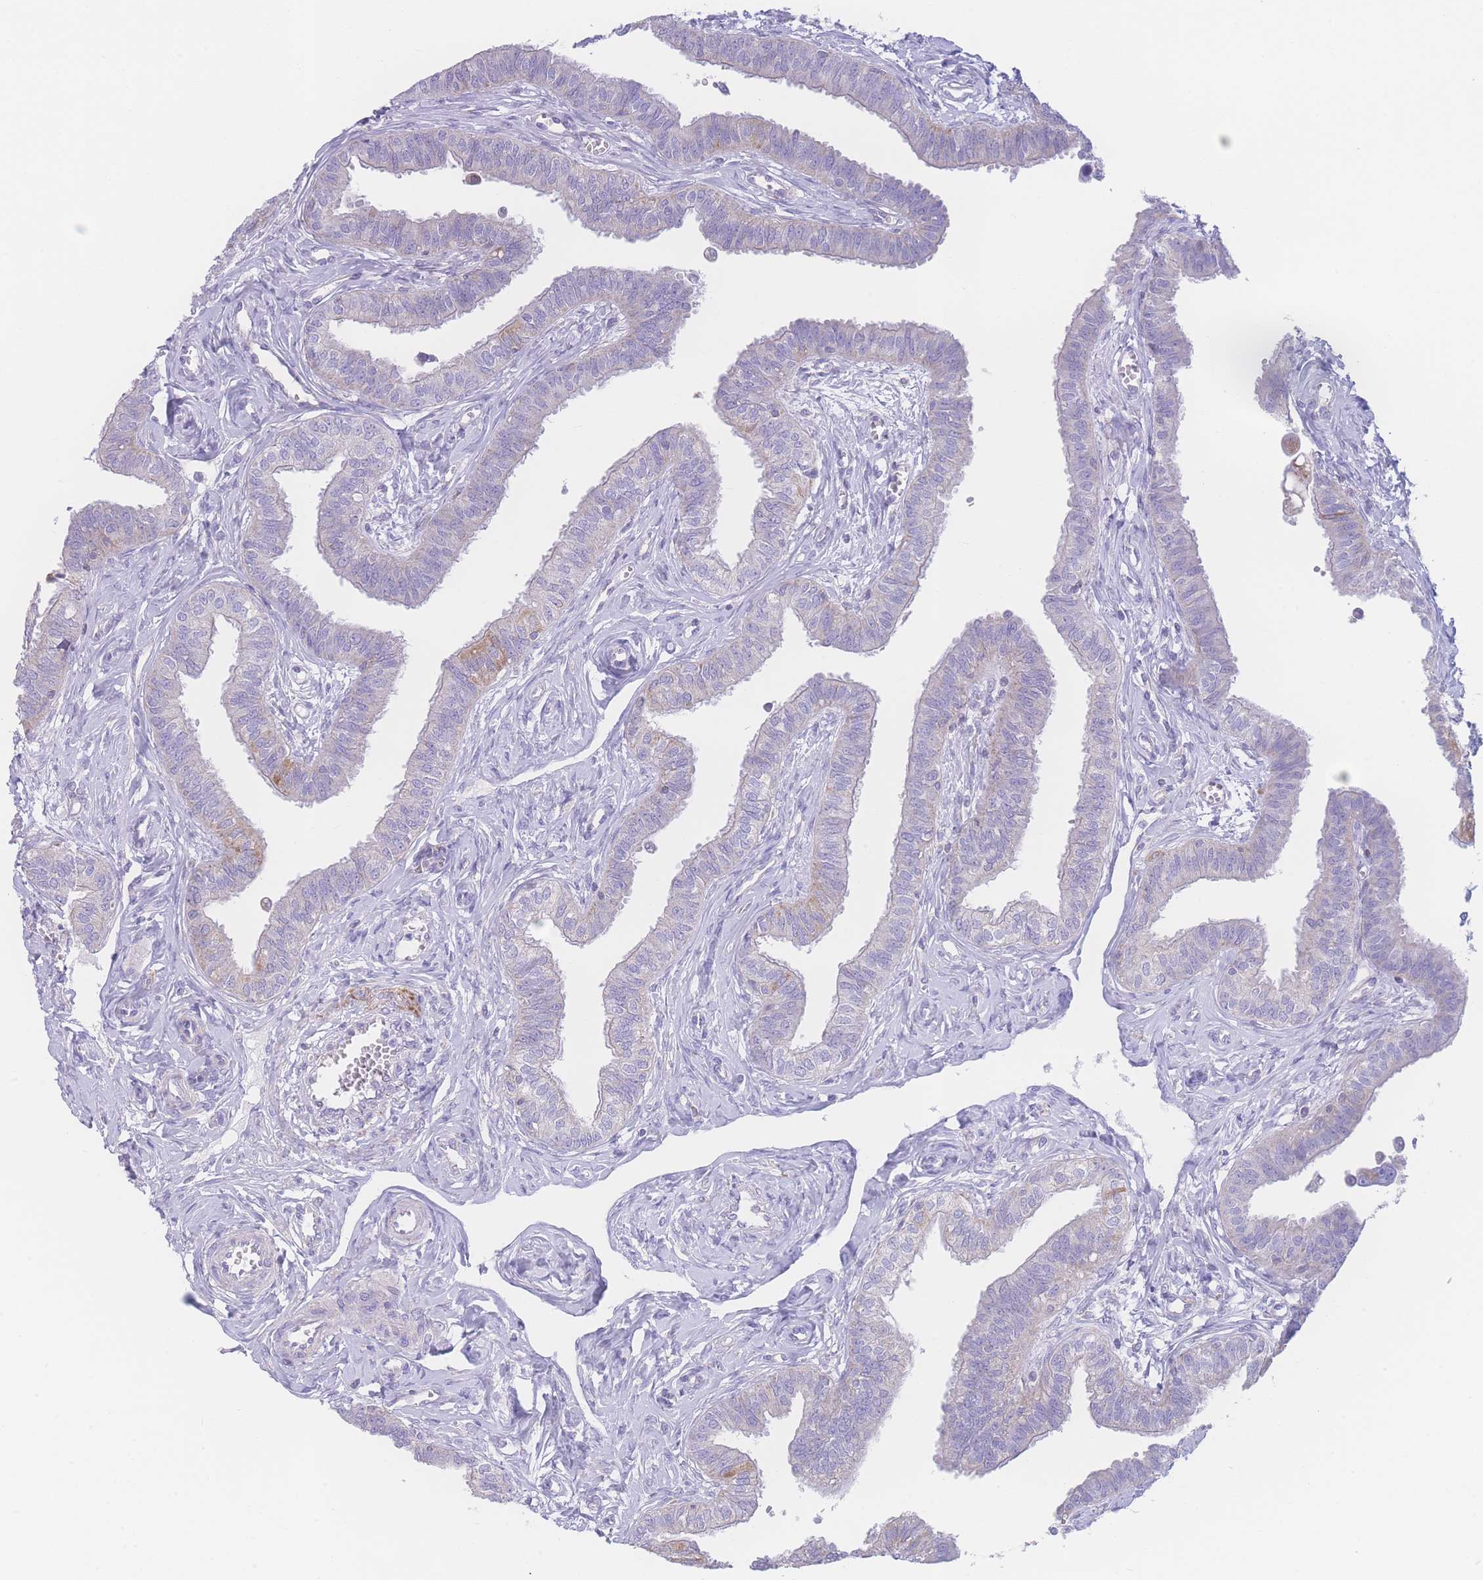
{"staining": {"intensity": "weak", "quantity": "<25%", "location": "cytoplasmic/membranous"}, "tissue": "fallopian tube", "cell_type": "Glandular cells", "image_type": "normal", "snomed": [{"axis": "morphology", "description": "Normal tissue, NOS"}, {"axis": "morphology", "description": "Carcinoma, NOS"}, {"axis": "topography", "description": "Fallopian tube"}, {"axis": "topography", "description": "Ovary"}], "caption": "The immunohistochemistry (IHC) photomicrograph has no significant staining in glandular cells of fallopian tube.", "gene": "NBEAL1", "patient": {"sex": "female", "age": 59}}